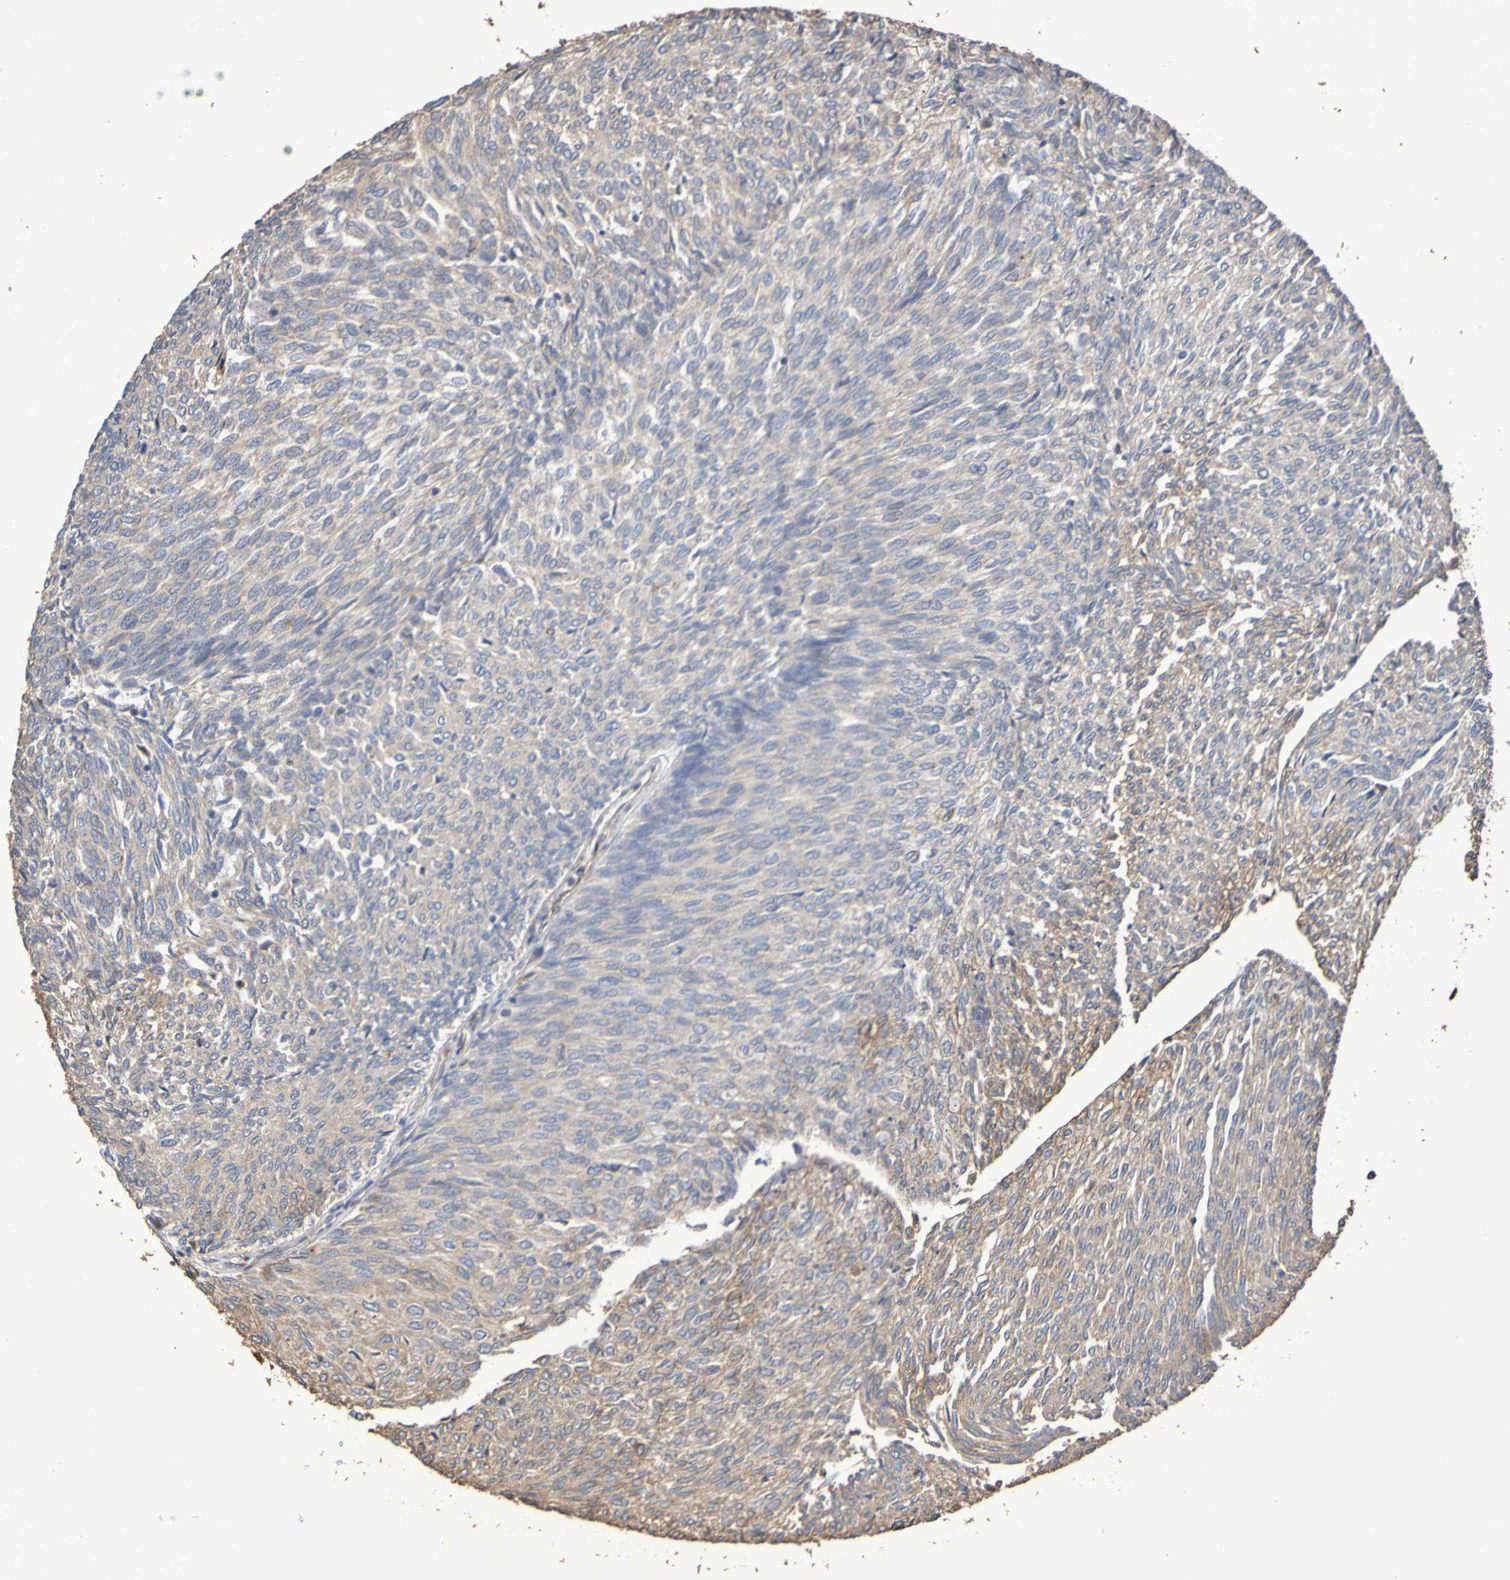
{"staining": {"intensity": "weak", "quantity": "25%-75%", "location": "cytoplasmic/membranous"}, "tissue": "urothelial cancer", "cell_type": "Tumor cells", "image_type": "cancer", "snomed": [{"axis": "morphology", "description": "Urothelial carcinoma, Low grade"}, {"axis": "topography", "description": "Urinary bladder"}], "caption": "Low-grade urothelial carcinoma stained for a protein (brown) exhibits weak cytoplasmic/membranous positive staining in approximately 25%-75% of tumor cells.", "gene": "RAB11A", "patient": {"sex": "female", "age": 79}}